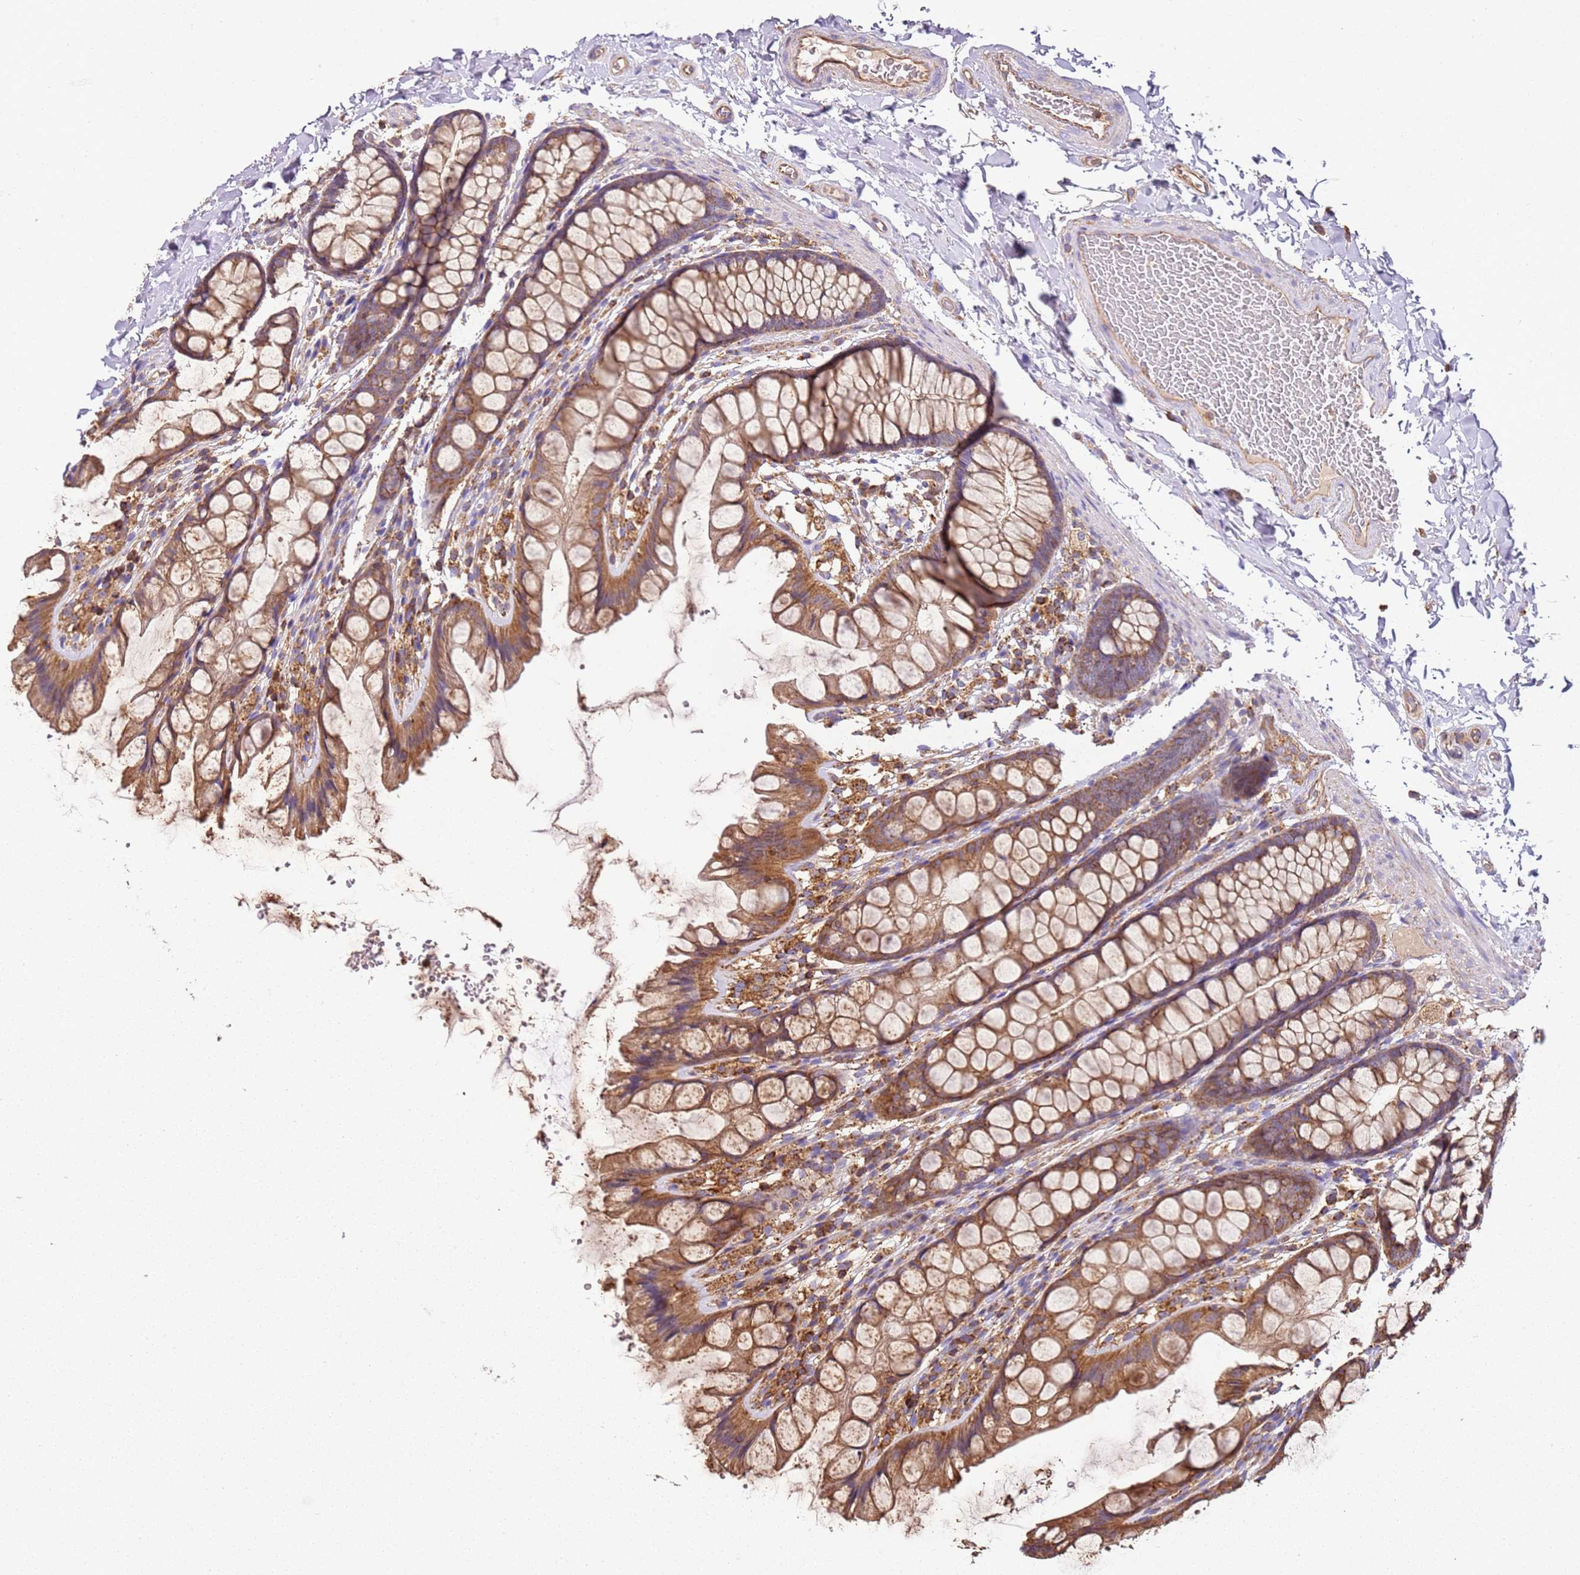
{"staining": {"intensity": "moderate", "quantity": ">75%", "location": "cytoplasmic/membranous"}, "tissue": "colon", "cell_type": "Endothelial cells", "image_type": "normal", "snomed": [{"axis": "morphology", "description": "Normal tissue, NOS"}, {"axis": "topography", "description": "Colon"}], "caption": "DAB immunohistochemical staining of benign human colon demonstrates moderate cytoplasmic/membranous protein staining in about >75% of endothelial cells. The staining is performed using DAB brown chromogen to label protein expression. The nuclei are counter-stained blue using hematoxylin.", "gene": "RMND5A", "patient": {"sex": "male", "age": 47}}